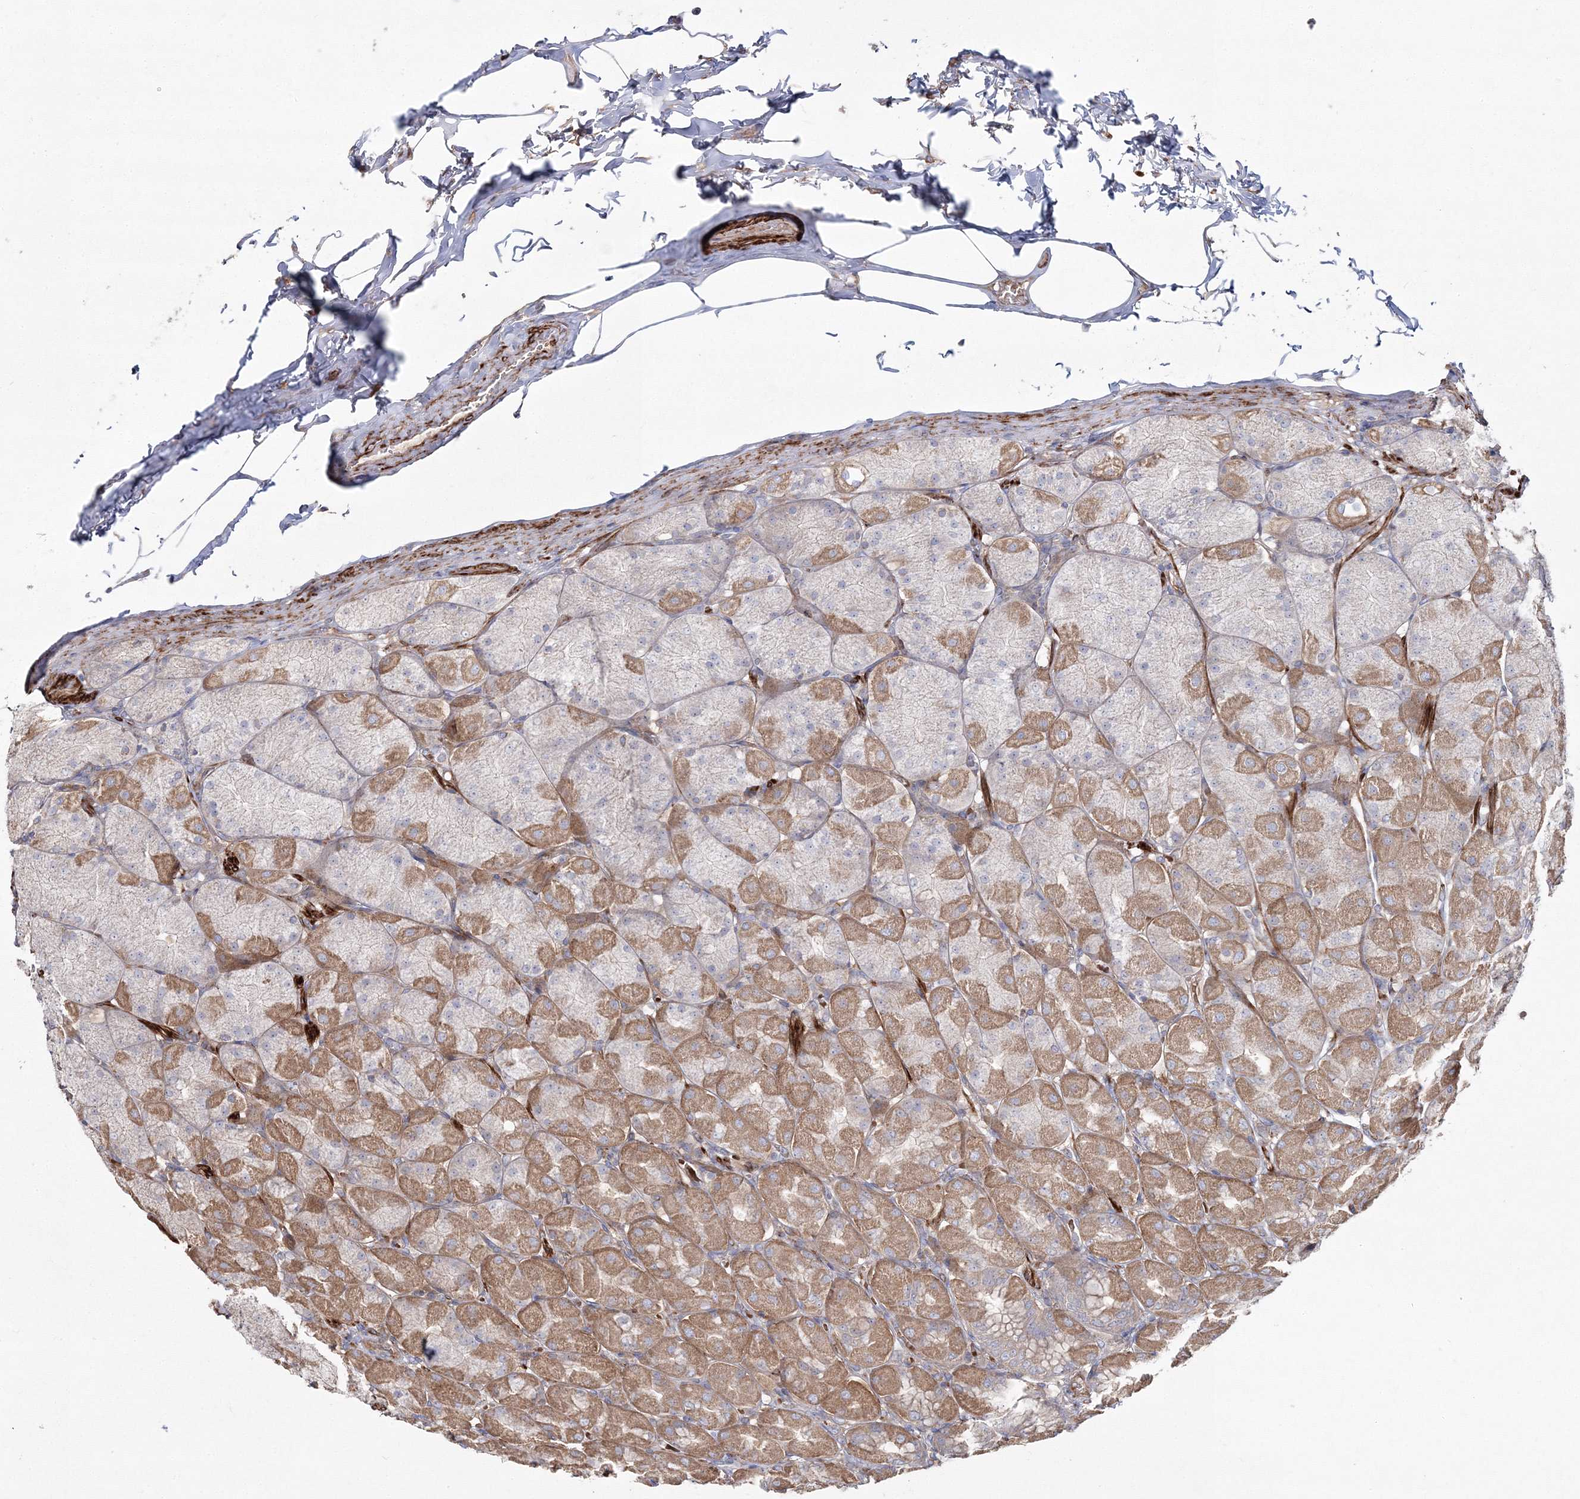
{"staining": {"intensity": "moderate", "quantity": "25%-75%", "location": "cytoplasmic/membranous"}, "tissue": "stomach", "cell_type": "Glandular cells", "image_type": "normal", "snomed": [{"axis": "morphology", "description": "Normal tissue, NOS"}, {"axis": "topography", "description": "Stomach, upper"}], "caption": "Protein staining demonstrates moderate cytoplasmic/membranous expression in approximately 25%-75% of glandular cells in unremarkable stomach. The staining was performed using DAB, with brown indicating positive protein expression. Nuclei are stained blue with hematoxylin.", "gene": "ZSWIM6", "patient": {"sex": "female", "age": 56}}